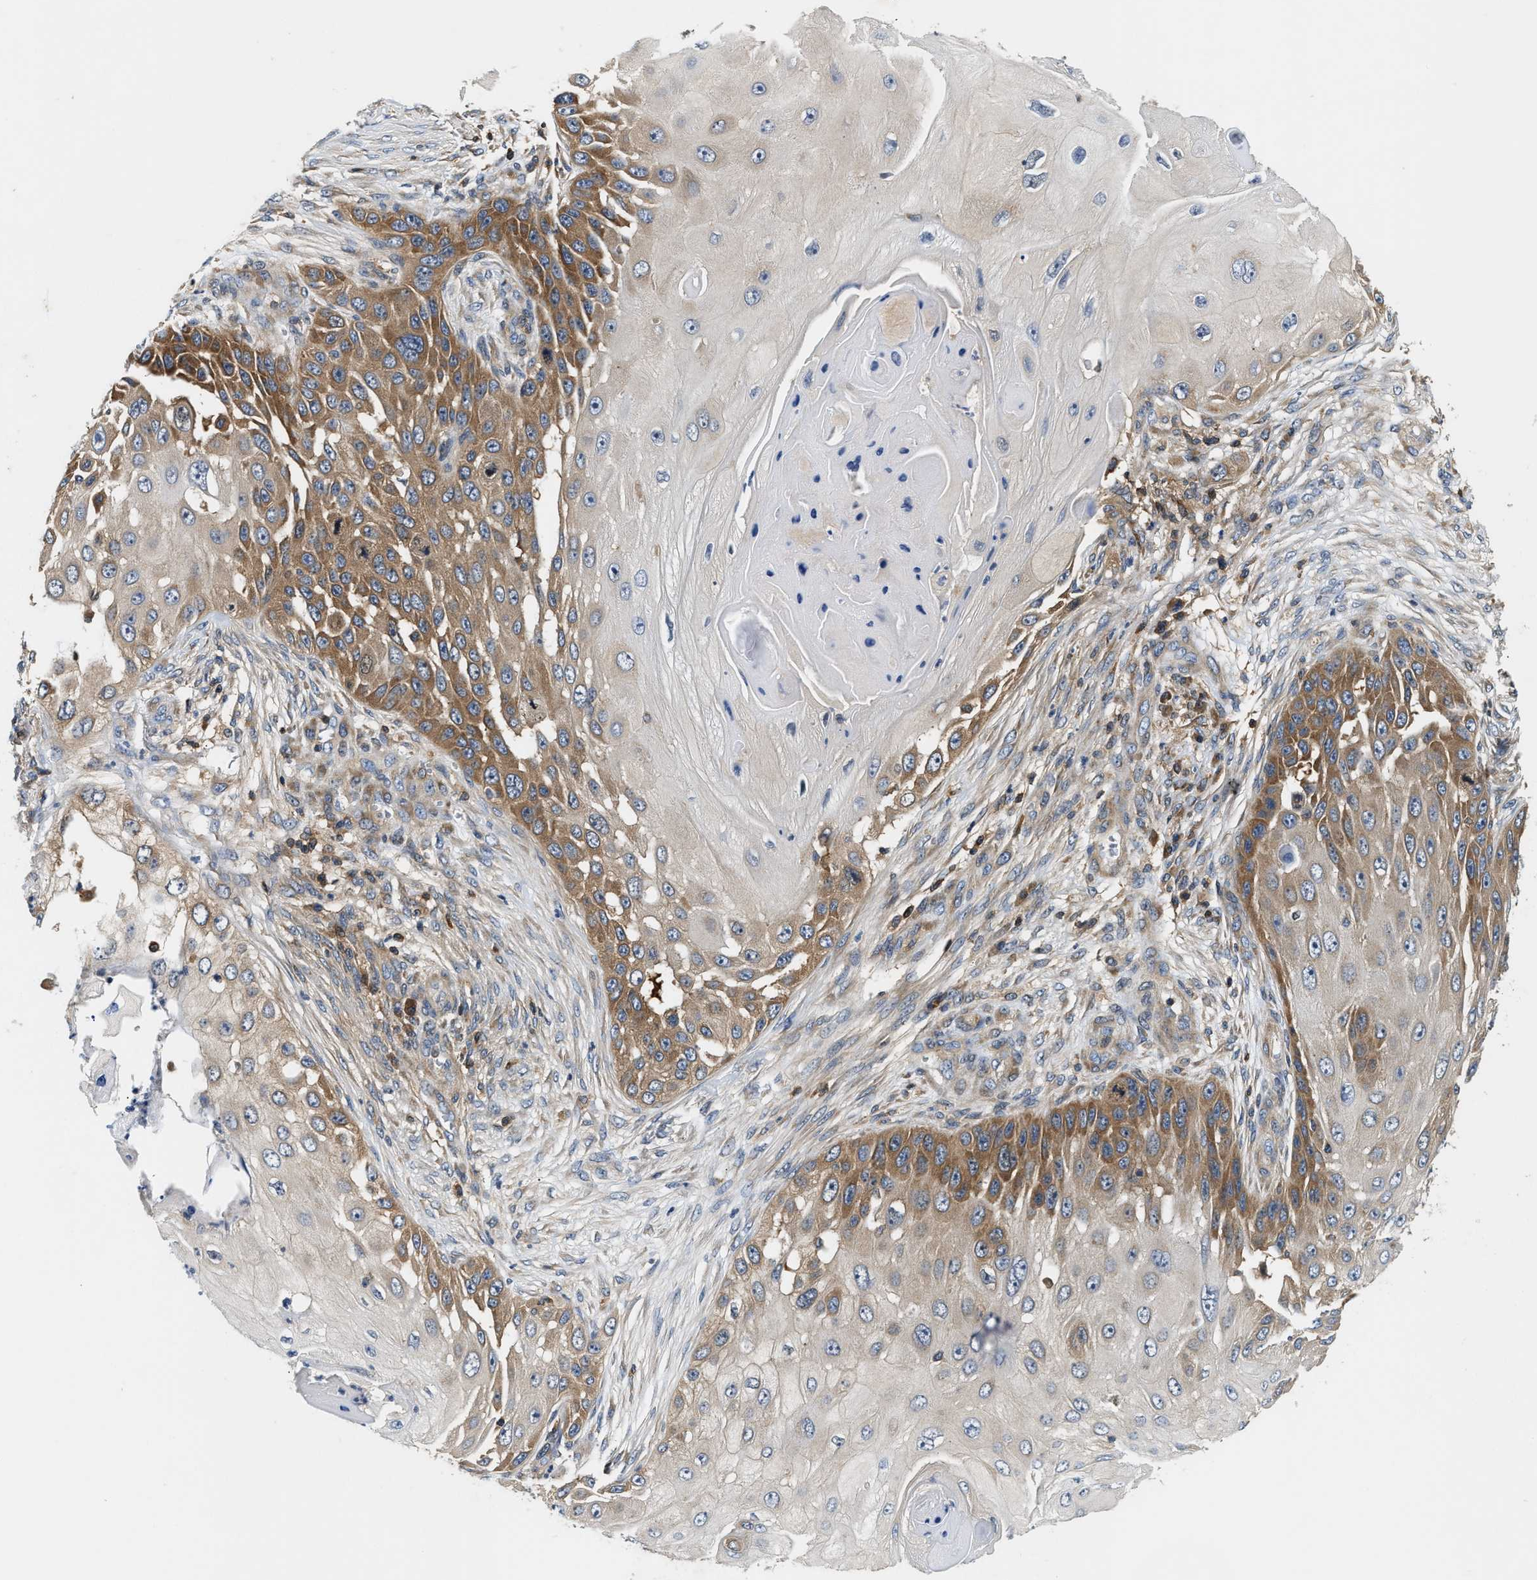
{"staining": {"intensity": "moderate", "quantity": "25%-75%", "location": "cytoplasmic/membranous"}, "tissue": "skin cancer", "cell_type": "Tumor cells", "image_type": "cancer", "snomed": [{"axis": "morphology", "description": "Squamous cell carcinoma, NOS"}, {"axis": "topography", "description": "Skin"}], "caption": "Skin squamous cell carcinoma was stained to show a protein in brown. There is medium levels of moderate cytoplasmic/membranous expression in approximately 25%-75% of tumor cells.", "gene": "CCM2", "patient": {"sex": "female", "age": 44}}